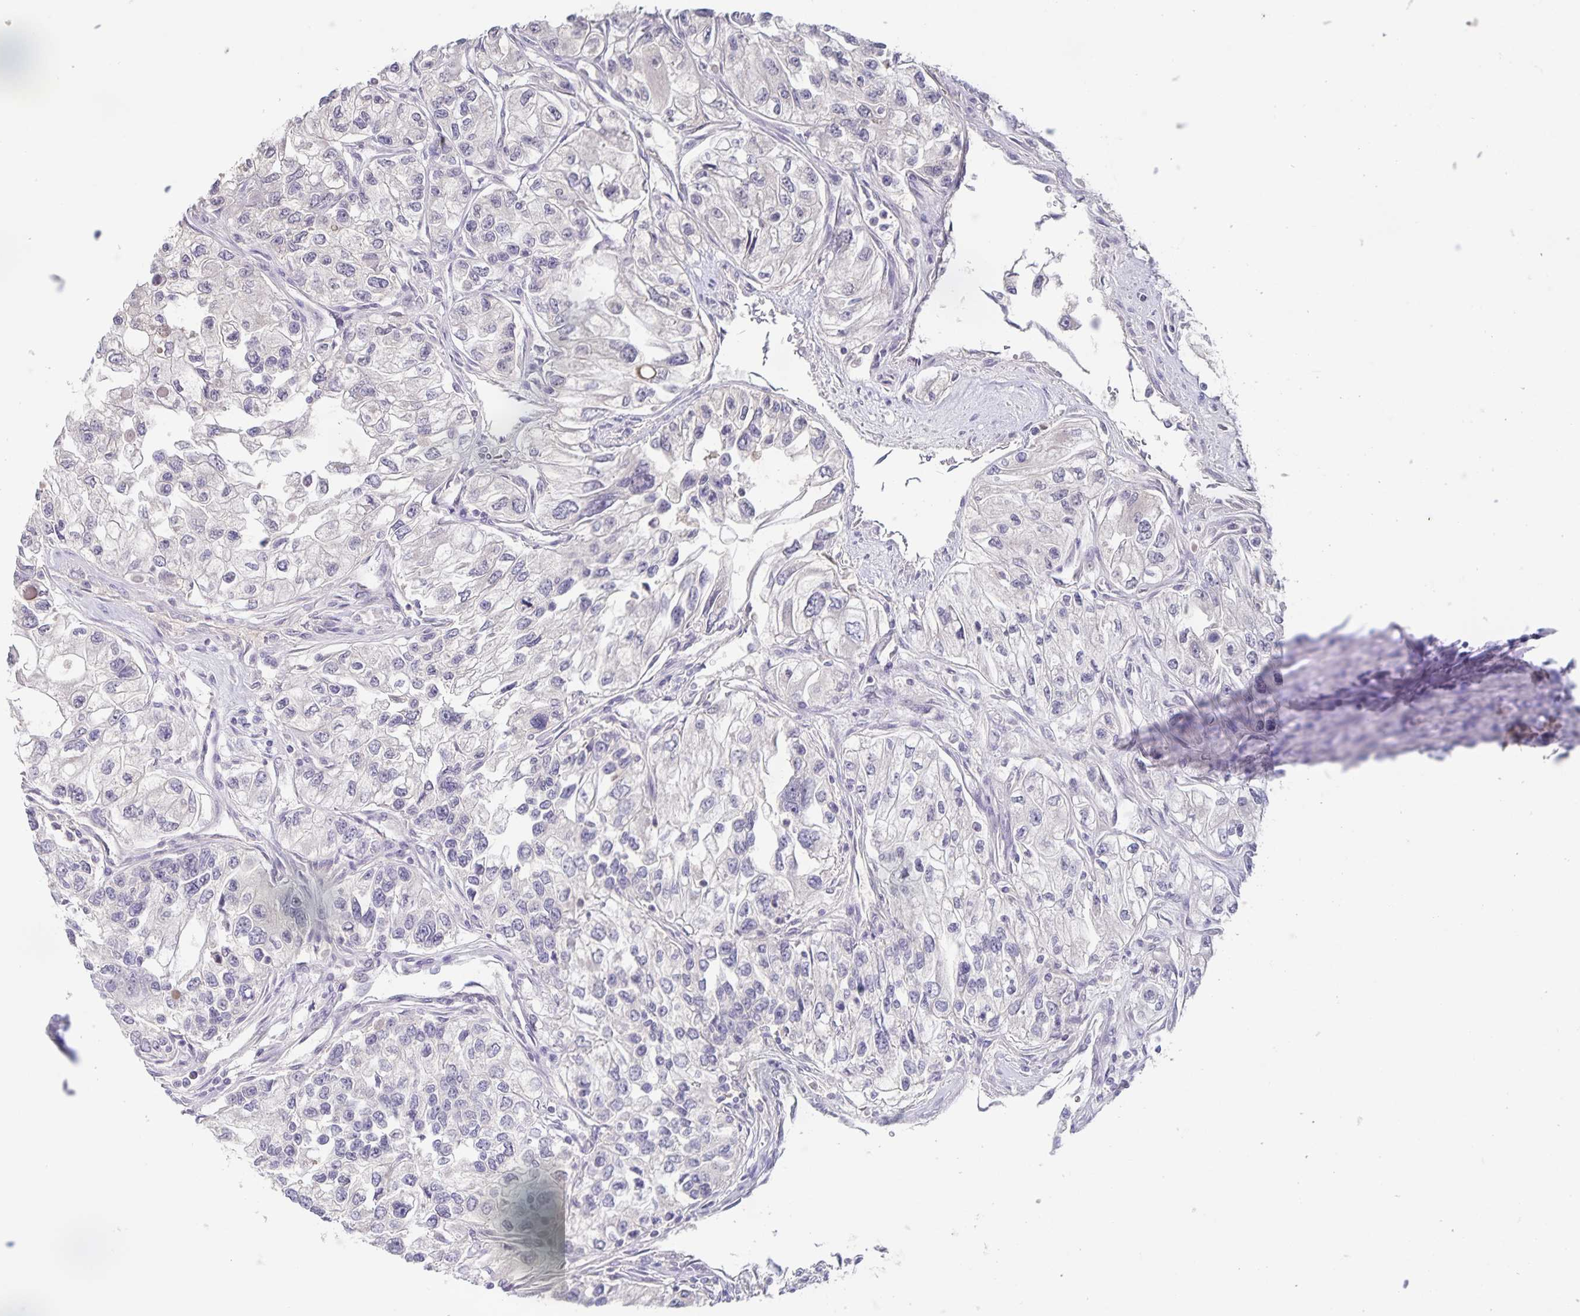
{"staining": {"intensity": "negative", "quantity": "none", "location": "none"}, "tissue": "renal cancer", "cell_type": "Tumor cells", "image_type": "cancer", "snomed": [{"axis": "morphology", "description": "Adenocarcinoma, NOS"}, {"axis": "topography", "description": "Kidney"}], "caption": "The IHC image has no significant staining in tumor cells of adenocarcinoma (renal) tissue.", "gene": "INSL5", "patient": {"sex": "female", "age": 59}}